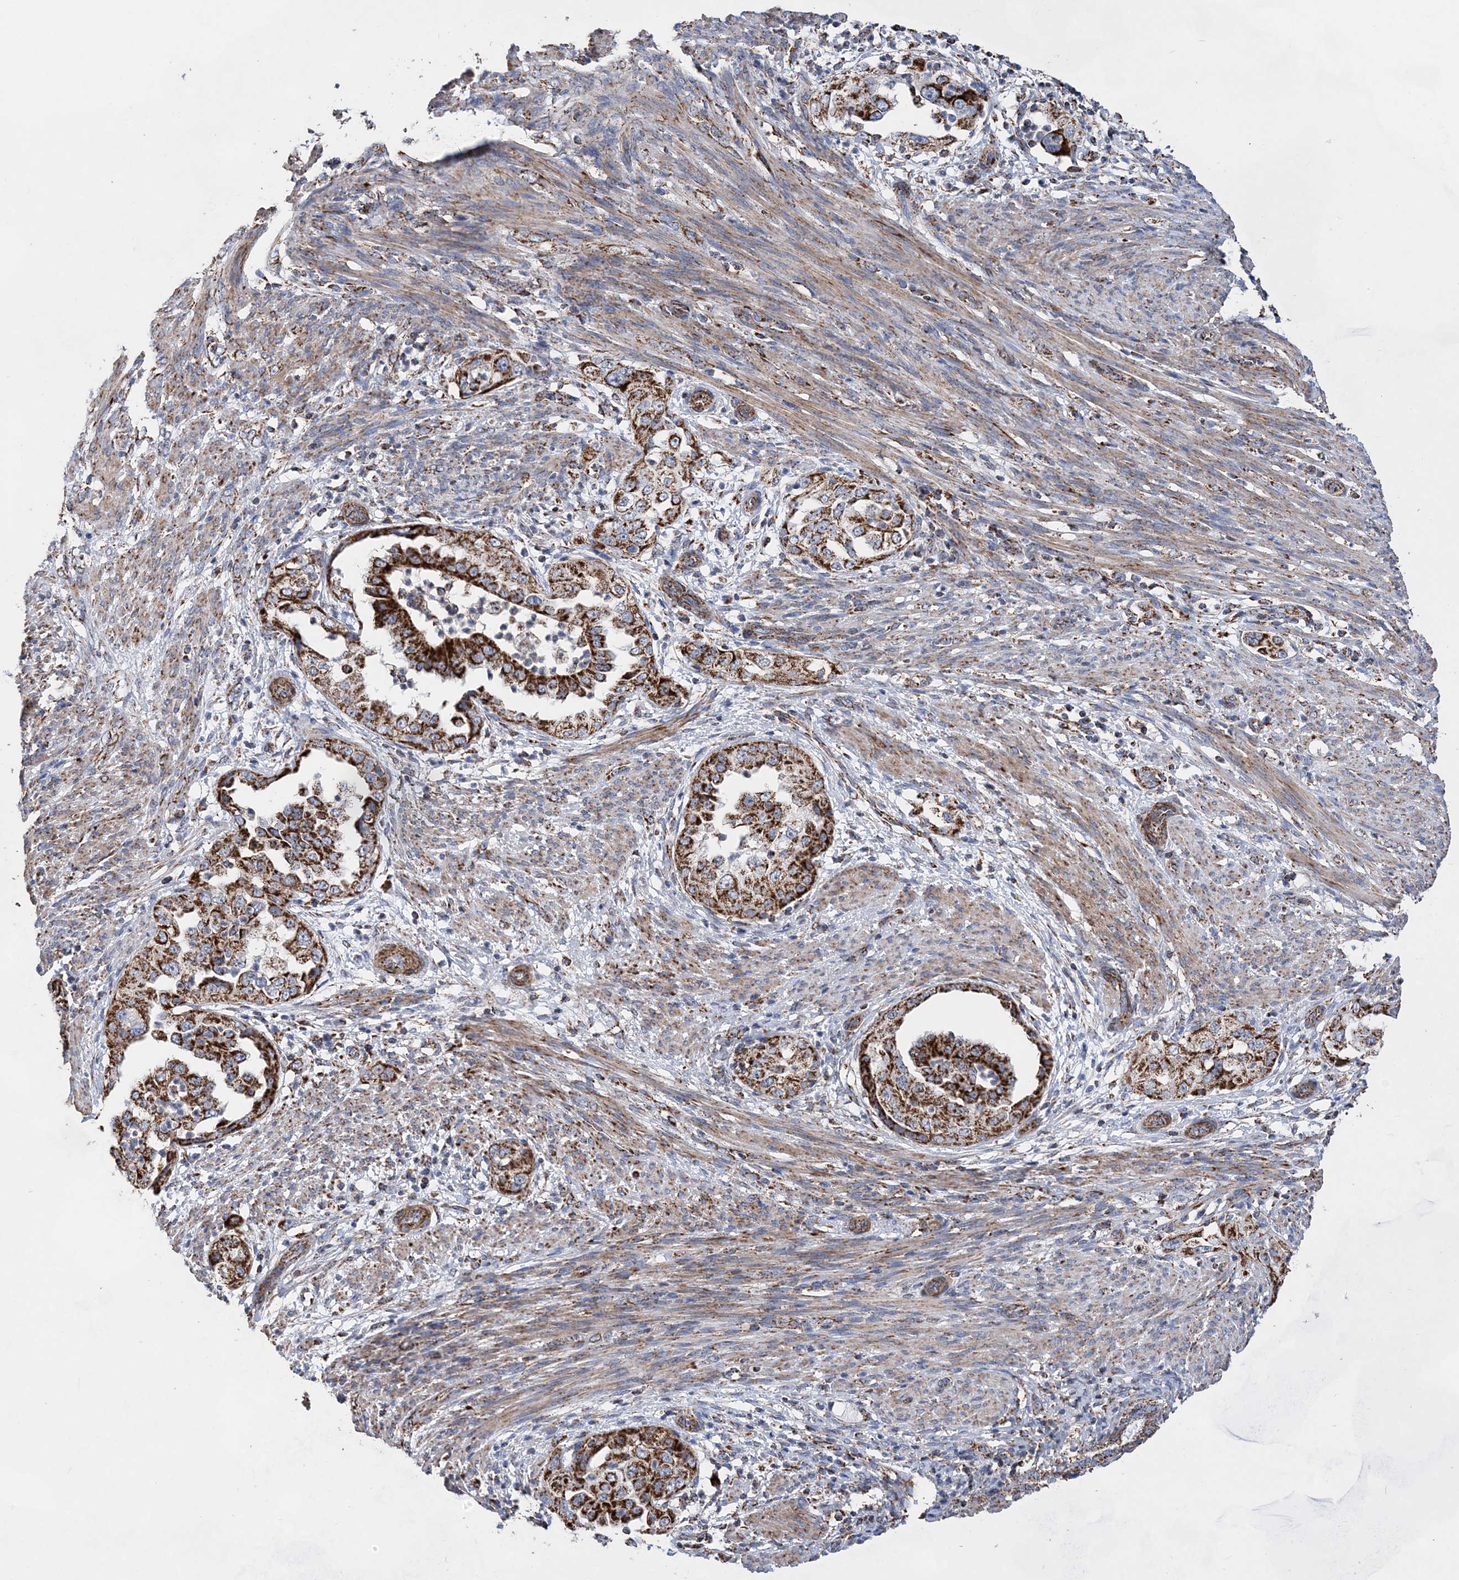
{"staining": {"intensity": "strong", "quantity": ">75%", "location": "cytoplasmic/membranous"}, "tissue": "endometrial cancer", "cell_type": "Tumor cells", "image_type": "cancer", "snomed": [{"axis": "morphology", "description": "Adenocarcinoma, NOS"}, {"axis": "topography", "description": "Endometrium"}], "caption": "Strong cytoplasmic/membranous staining is appreciated in about >75% of tumor cells in endometrial adenocarcinoma.", "gene": "ACOT9", "patient": {"sex": "female", "age": 85}}